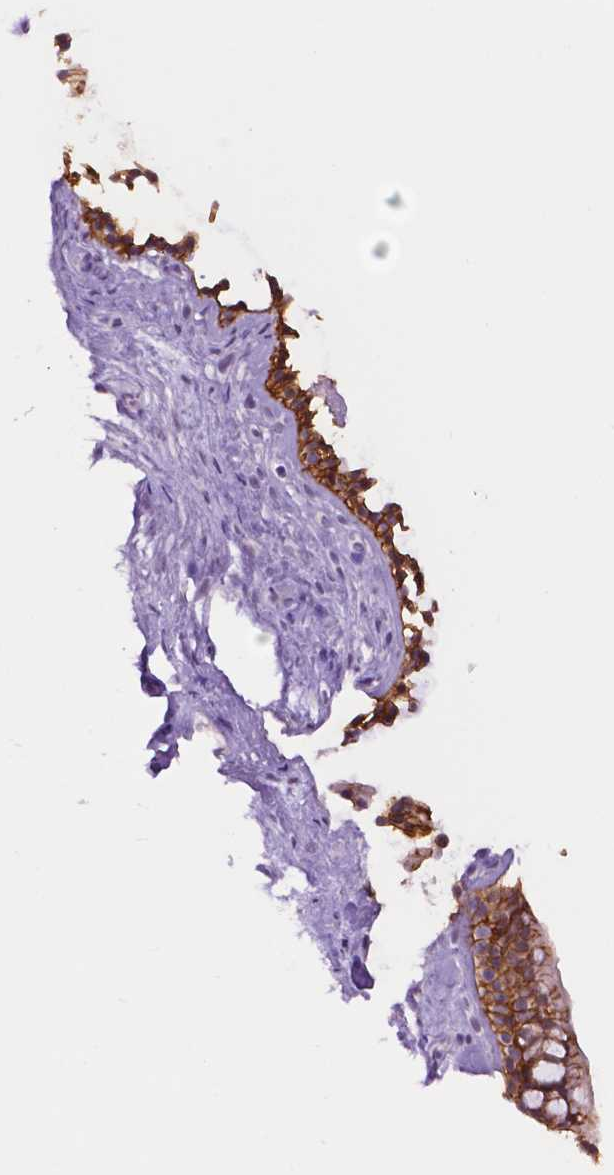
{"staining": {"intensity": "moderate", "quantity": ">75%", "location": "cytoplasmic/membranous"}, "tissue": "nasopharynx", "cell_type": "Respiratory epithelial cells", "image_type": "normal", "snomed": [{"axis": "morphology", "description": "Normal tissue, NOS"}, {"axis": "topography", "description": "Nasopharynx"}], "caption": "Immunohistochemistry (IHC) of normal nasopharynx demonstrates medium levels of moderate cytoplasmic/membranous staining in about >75% of respiratory epithelial cells.", "gene": "TACSTD2", "patient": {"sex": "male", "age": 67}}